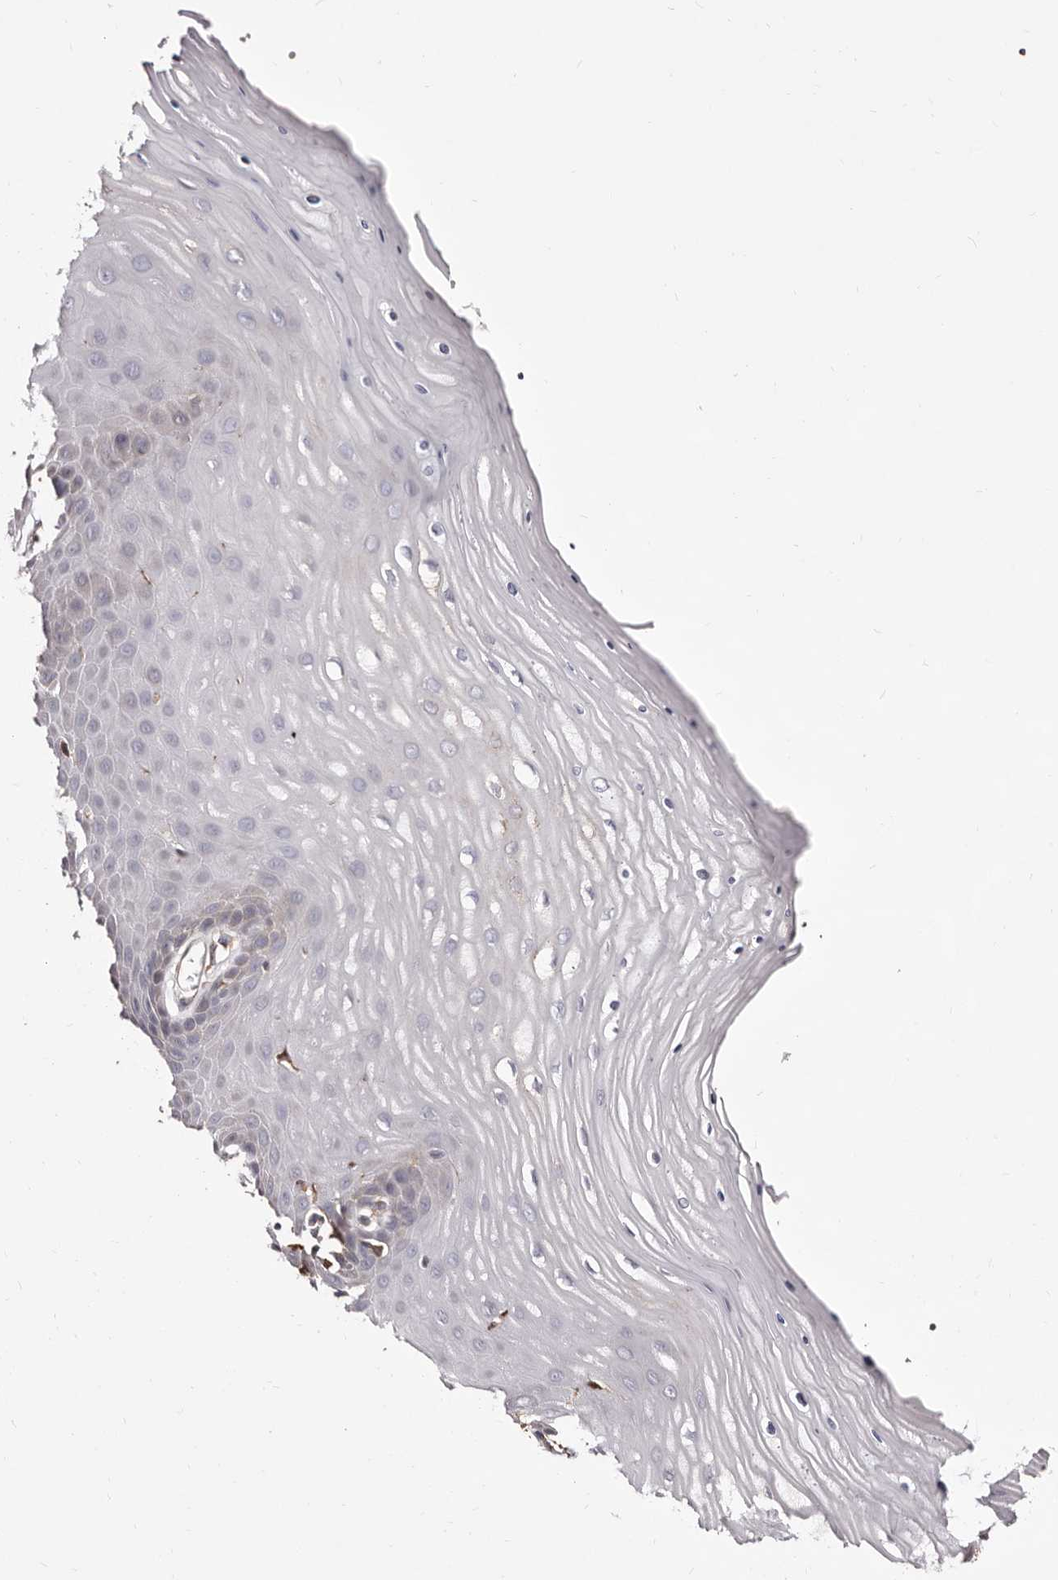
{"staining": {"intensity": "weak", "quantity": "<25%", "location": "cytoplasmic/membranous"}, "tissue": "cervix", "cell_type": "Squamous epithelial cells", "image_type": "normal", "snomed": [{"axis": "morphology", "description": "Normal tissue, NOS"}, {"axis": "topography", "description": "Cervix"}], "caption": "Image shows no protein positivity in squamous epithelial cells of normal cervix. Brightfield microscopy of immunohistochemistry (IHC) stained with DAB (3,3'-diaminobenzidine) (brown) and hematoxylin (blue), captured at high magnification.", "gene": "ACBD6", "patient": {"sex": "female", "age": 55}}